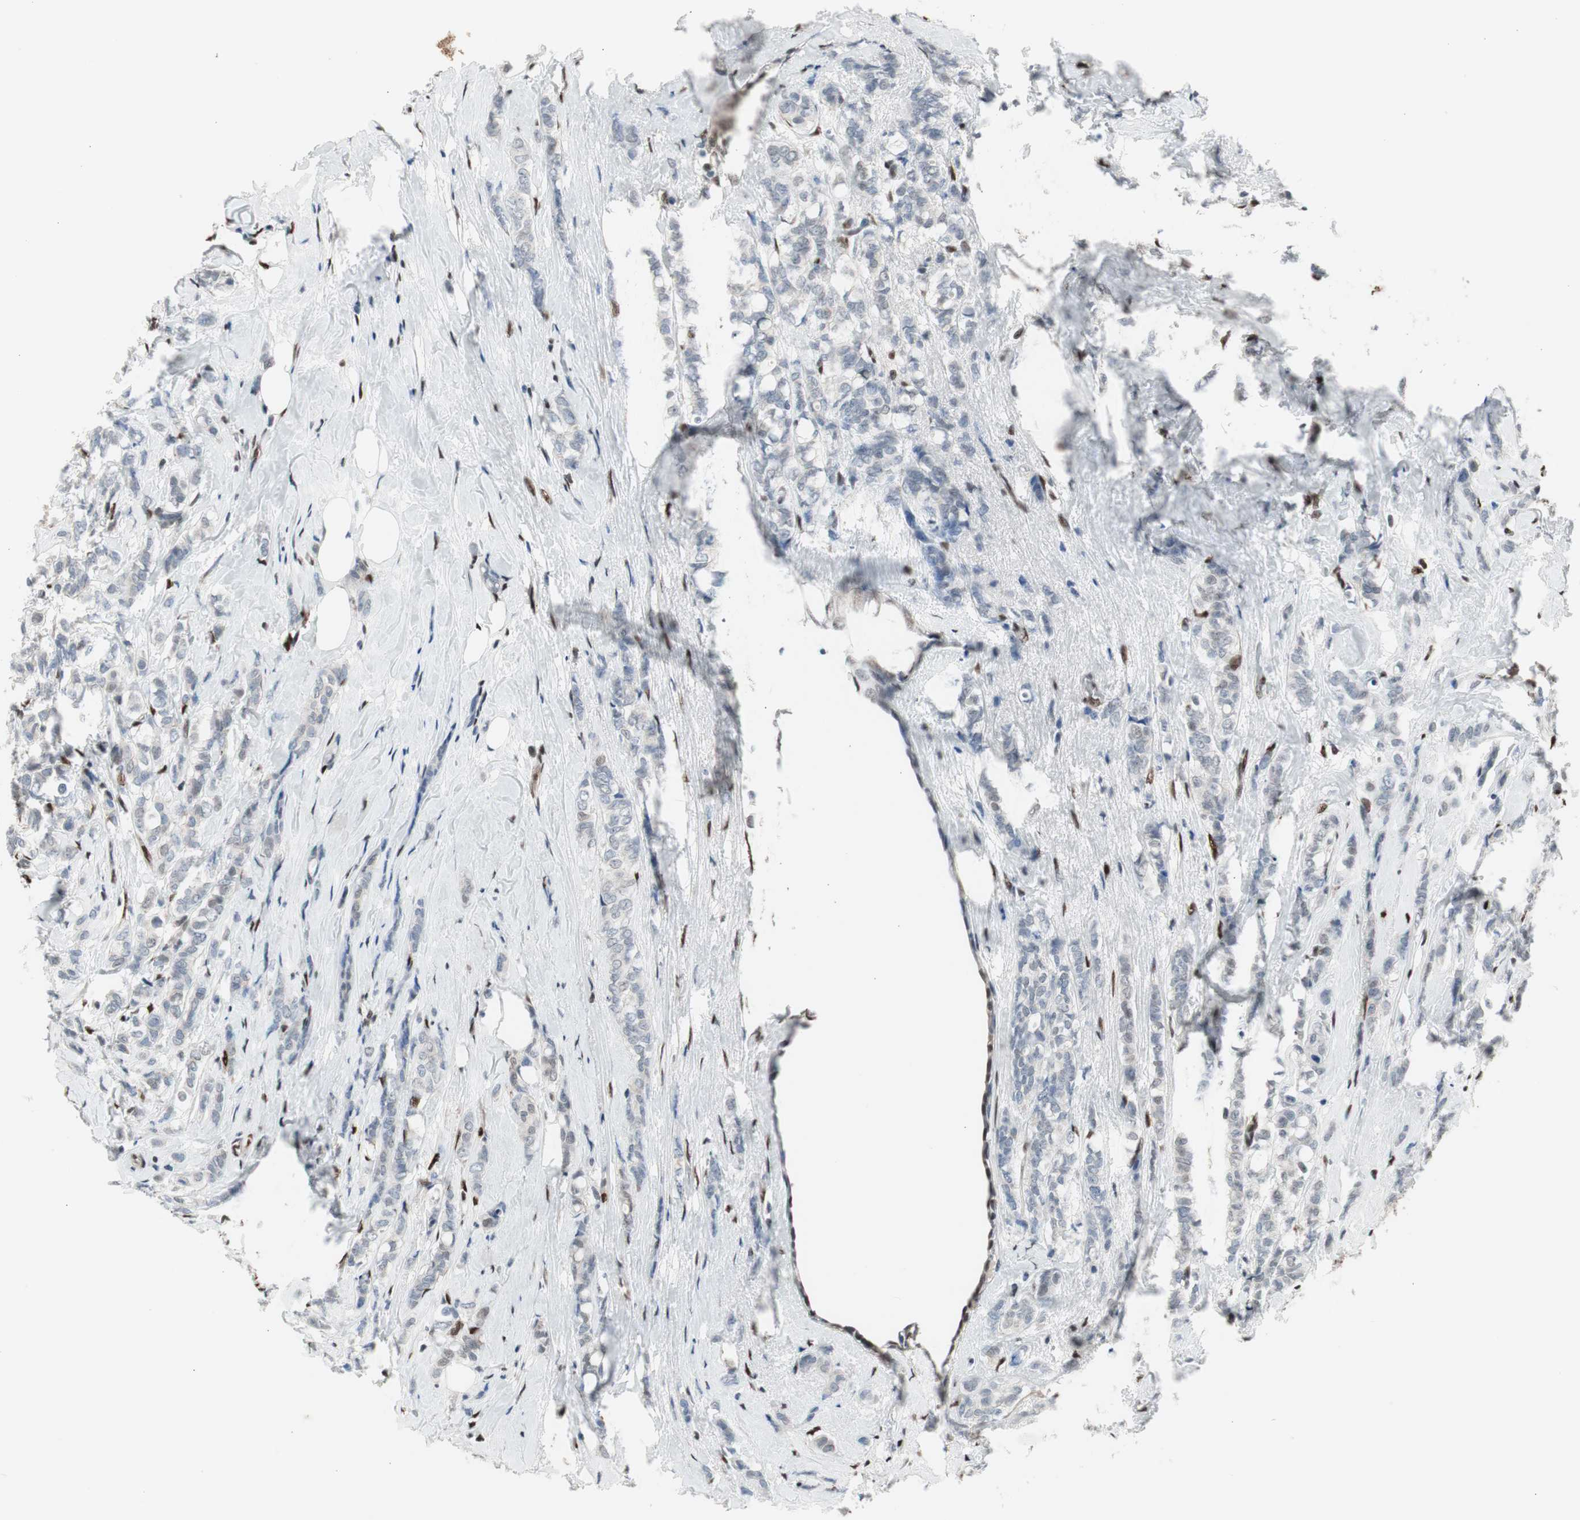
{"staining": {"intensity": "negative", "quantity": "none", "location": "none"}, "tissue": "breast cancer", "cell_type": "Tumor cells", "image_type": "cancer", "snomed": [{"axis": "morphology", "description": "Lobular carcinoma"}, {"axis": "topography", "description": "Breast"}], "caption": "There is no significant positivity in tumor cells of breast cancer.", "gene": "PML", "patient": {"sex": "female", "age": 60}}